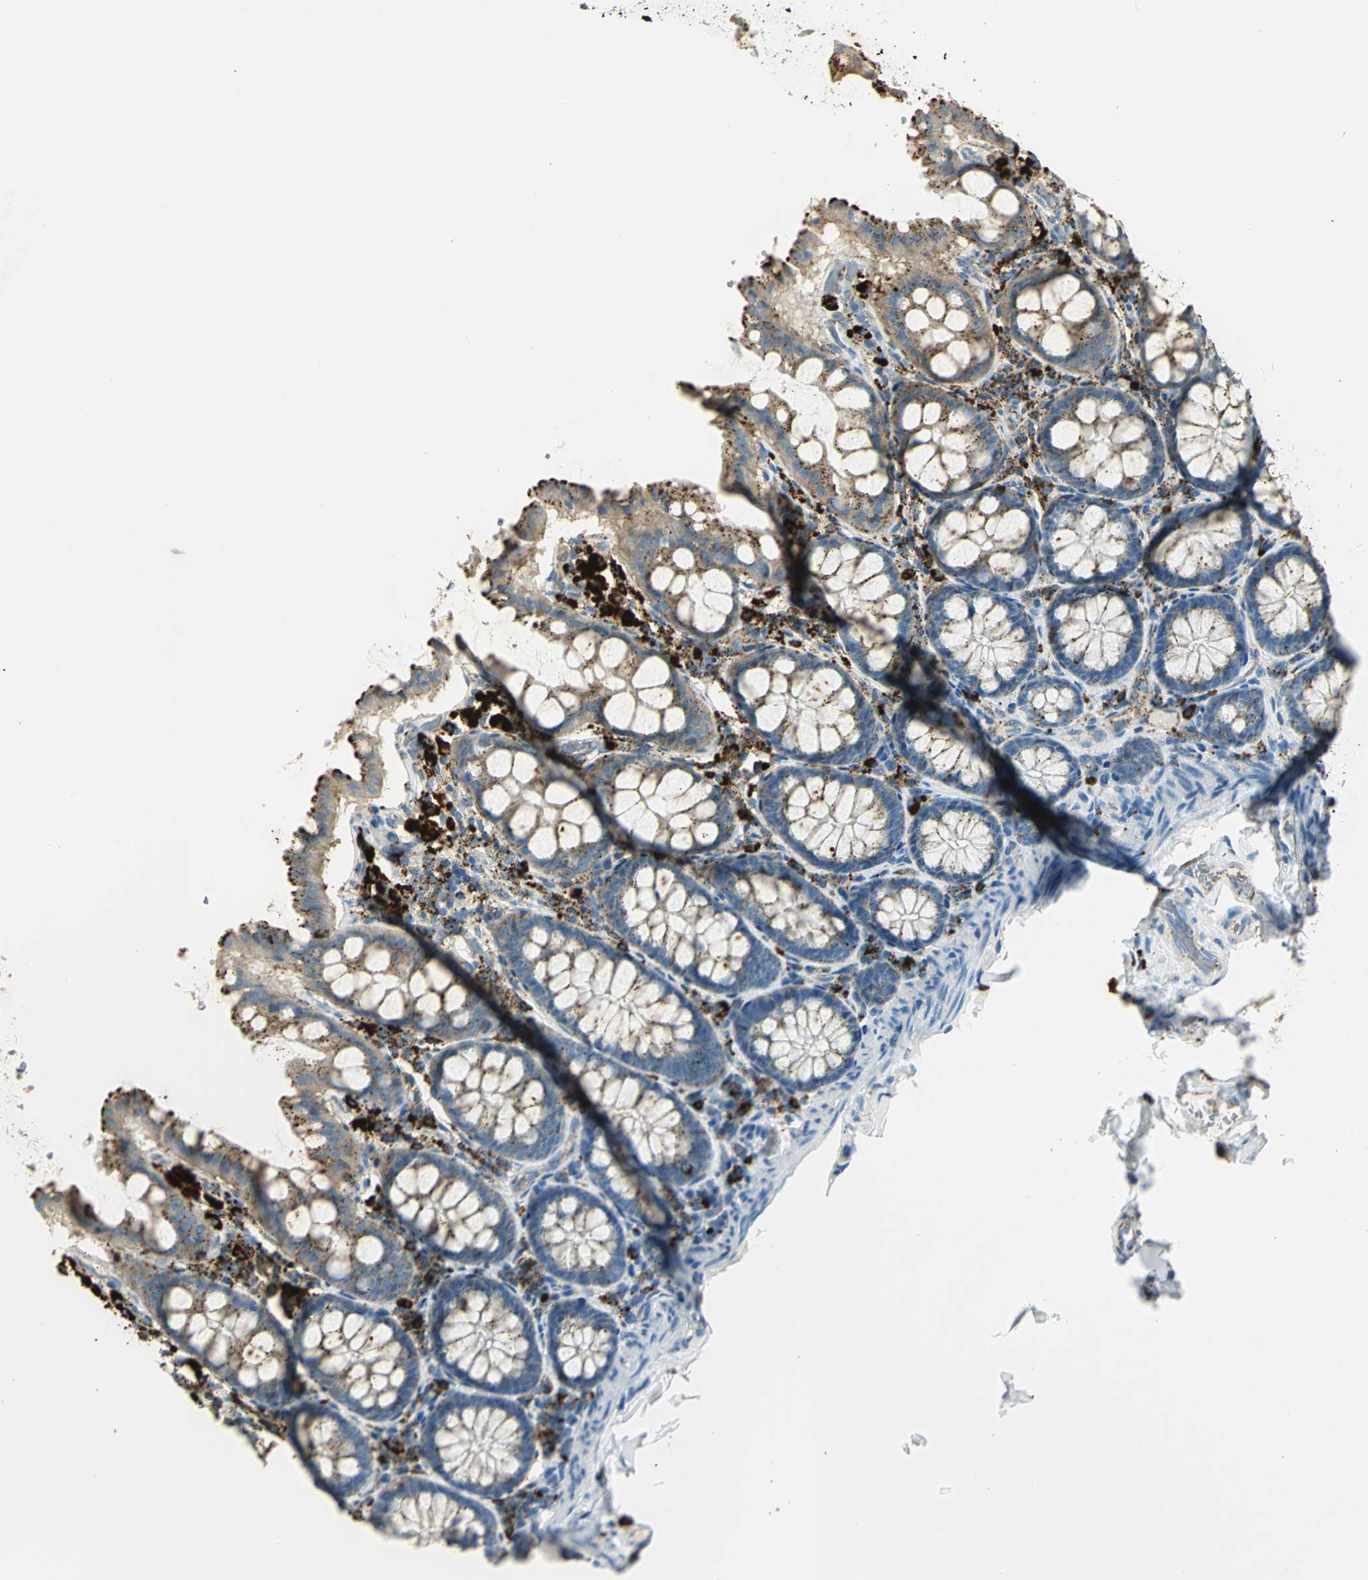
{"staining": {"intensity": "negative", "quantity": "none", "location": "none"}, "tissue": "colon", "cell_type": "Endothelial cells", "image_type": "normal", "snomed": [{"axis": "morphology", "description": "Normal tissue, NOS"}, {"axis": "topography", "description": "Colon"}], "caption": "DAB (3,3'-diaminobenzidine) immunohistochemical staining of unremarkable colon shows no significant positivity in endothelial cells.", "gene": "ARSA", "patient": {"sex": "female", "age": 61}}